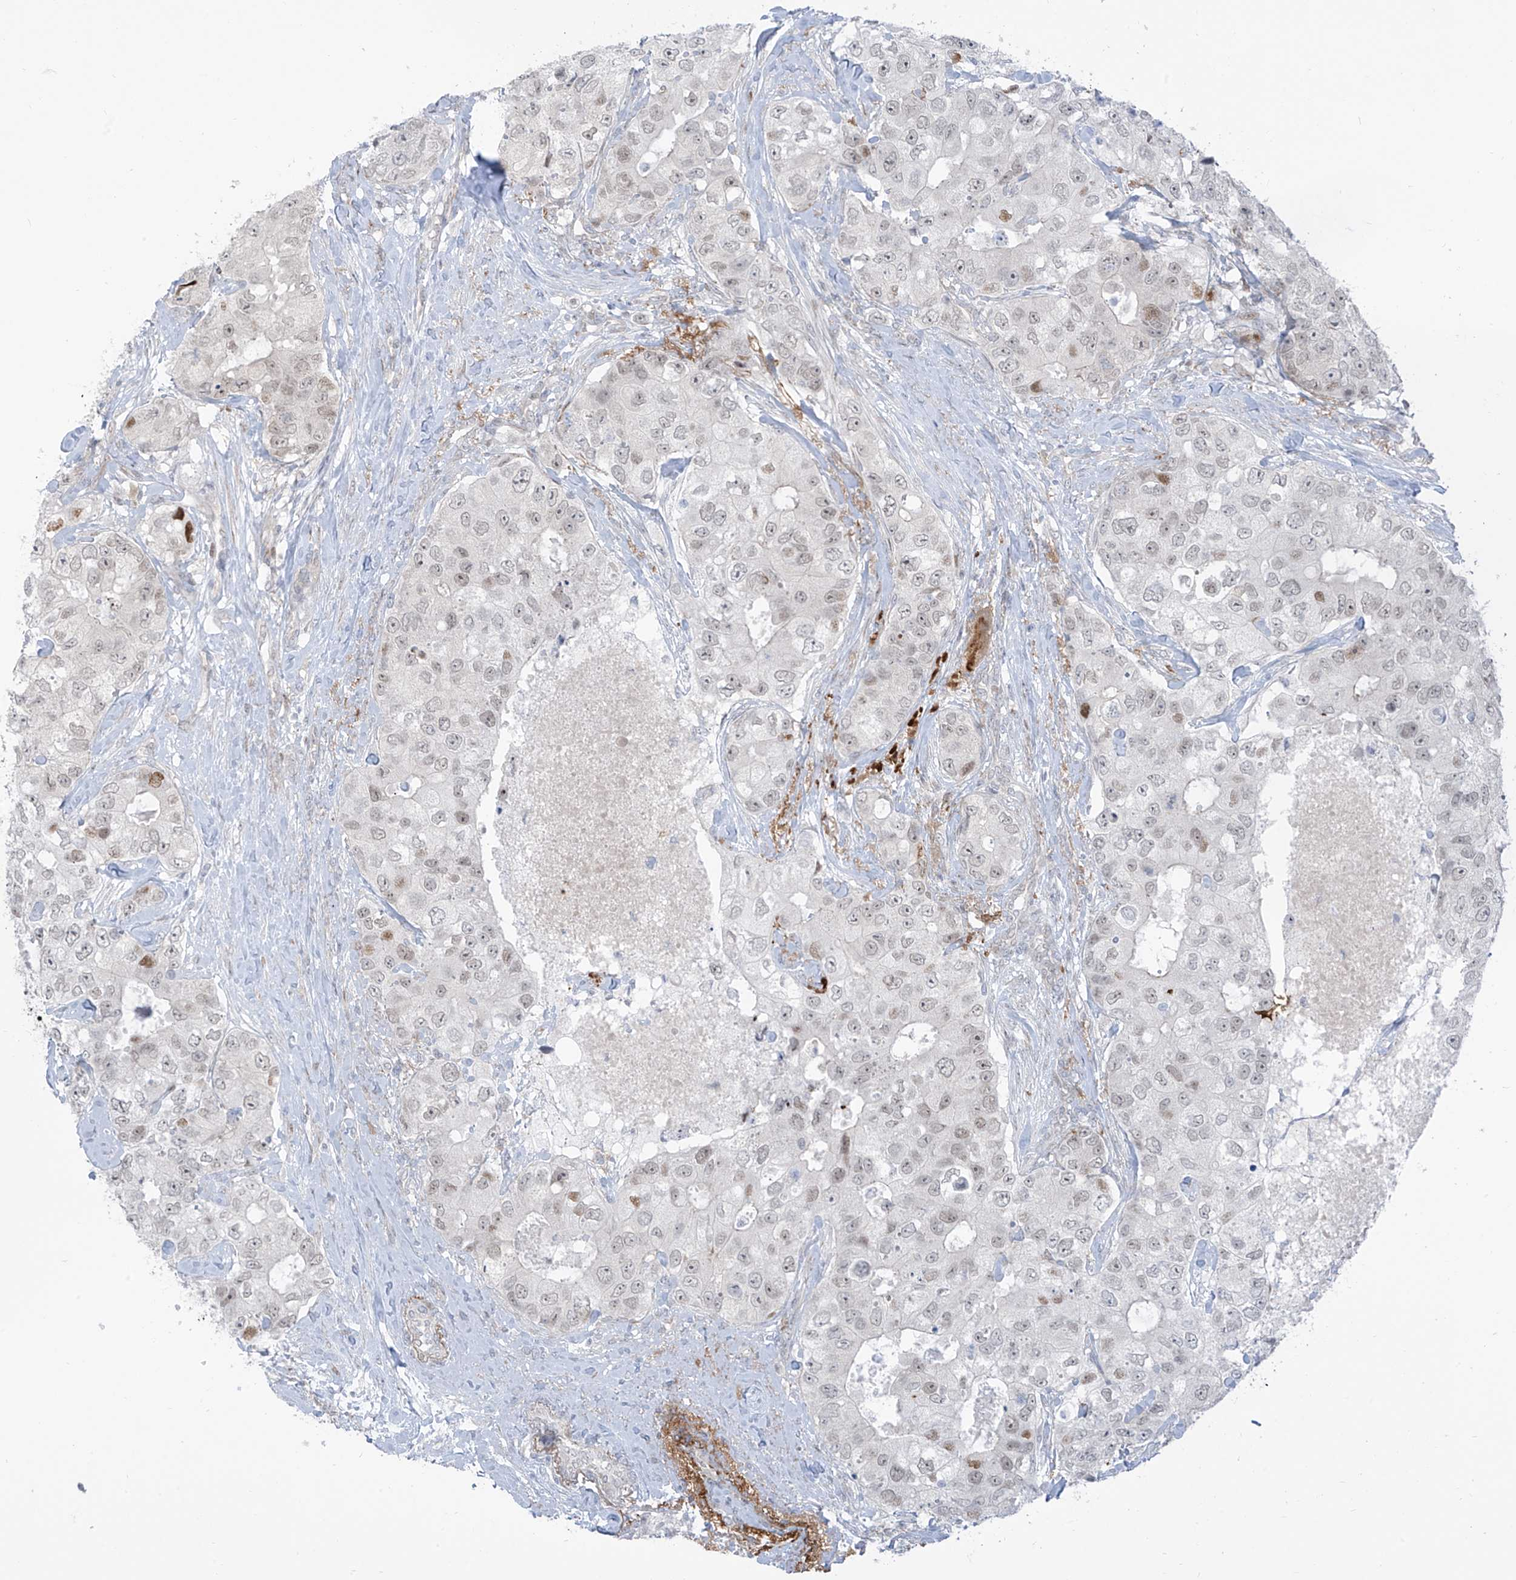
{"staining": {"intensity": "weak", "quantity": "25%-75%", "location": "nuclear"}, "tissue": "breast cancer", "cell_type": "Tumor cells", "image_type": "cancer", "snomed": [{"axis": "morphology", "description": "Duct carcinoma"}, {"axis": "topography", "description": "Breast"}], "caption": "Brown immunohistochemical staining in breast cancer (intraductal carcinoma) shows weak nuclear staining in approximately 25%-75% of tumor cells.", "gene": "LIN9", "patient": {"sex": "female", "age": 62}}